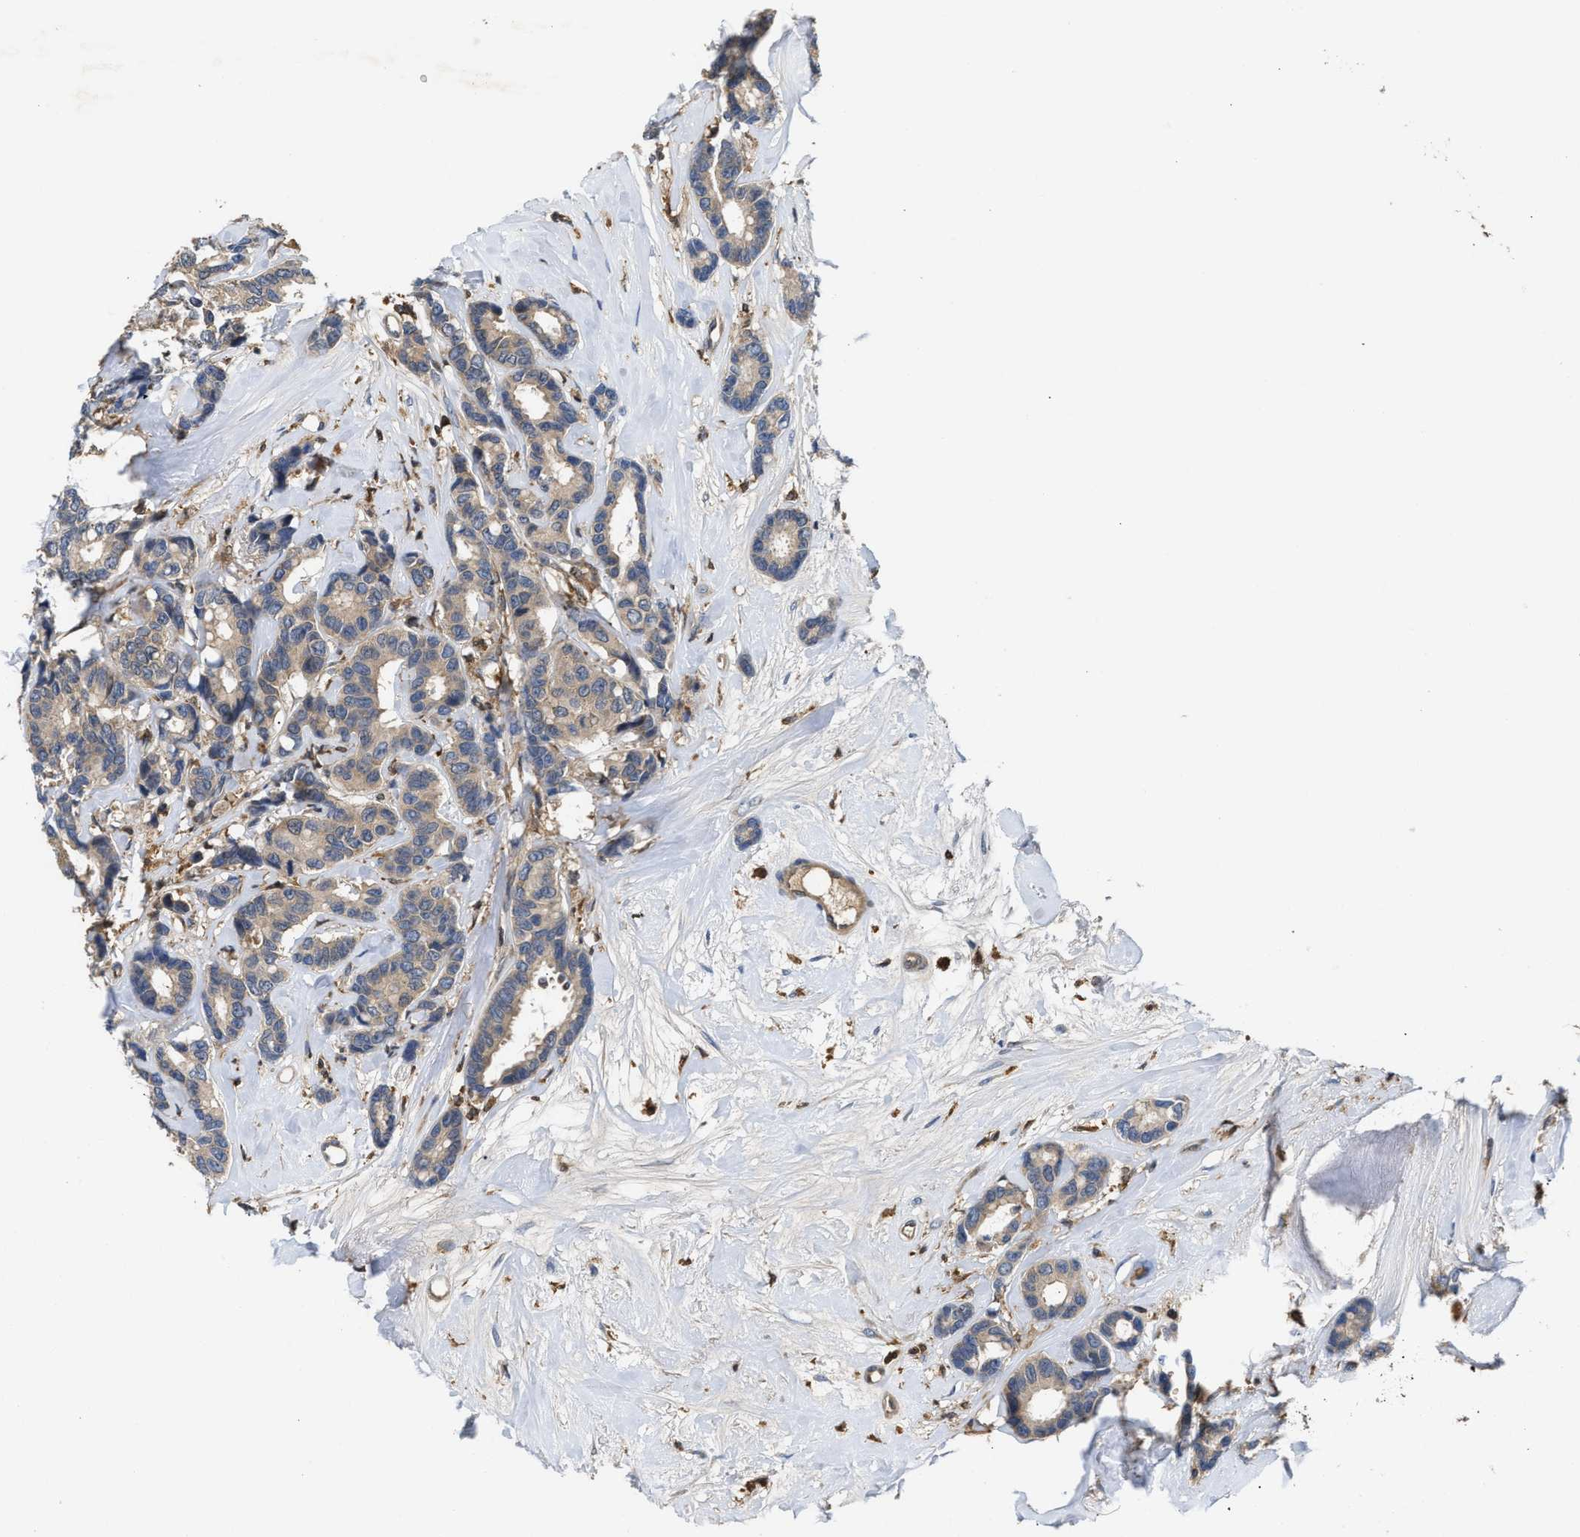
{"staining": {"intensity": "weak", "quantity": "25%-75%", "location": "cytoplasmic/membranous"}, "tissue": "breast cancer", "cell_type": "Tumor cells", "image_type": "cancer", "snomed": [{"axis": "morphology", "description": "Duct carcinoma"}, {"axis": "topography", "description": "Breast"}], "caption": "Human breast cancer stained for a protein (brown) reveals weak cytoplasmic/membranous positive expression in about 25%-75% of tumor cells.", "gene": "OSTF1", "patient": {"sex": "female", "age": 87}}